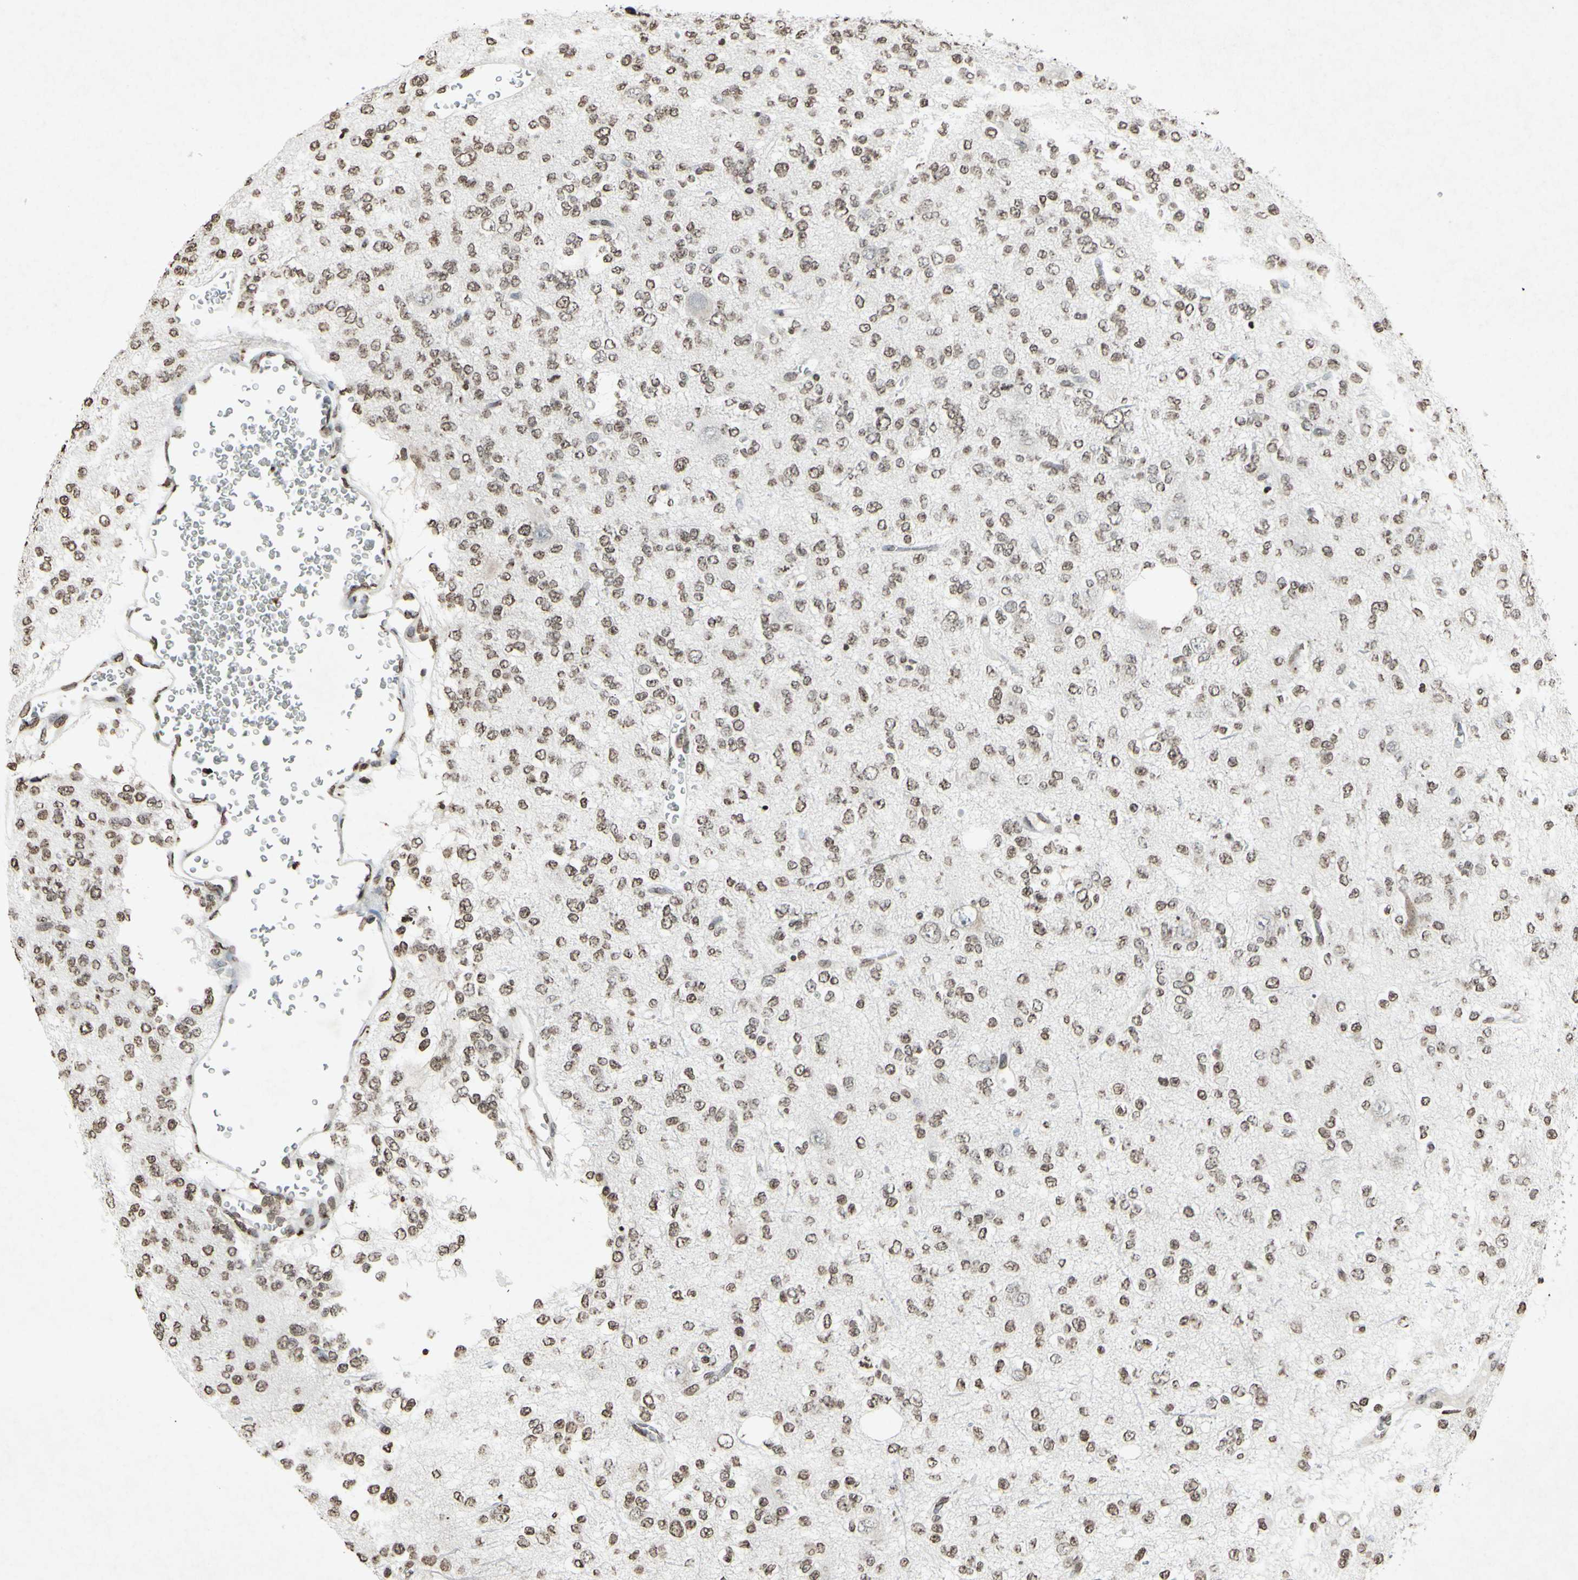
{"staining": {"intensity": "weak", "quantity": ">75%", "location": "cytoplasmic/membranous,nuclear"}, "tissue": "glioma", "cell_type": "Tumor cells", "image_type": "cancer", "snomed": [{"axis": "morphology", "description": "Glioma, malignant, Low grade"}, {"axis": "topography", "description": "Brain"}], "caption": "This is a micrograph of immunohistochemistry (IHC) staining of malignant glioma (low-grade), which shows weak positivity in the cytoplasmic/membranous and nuclear of tumor cells.", "gene": "CD79B", "patient": {"sex": "male", "age": 38}}